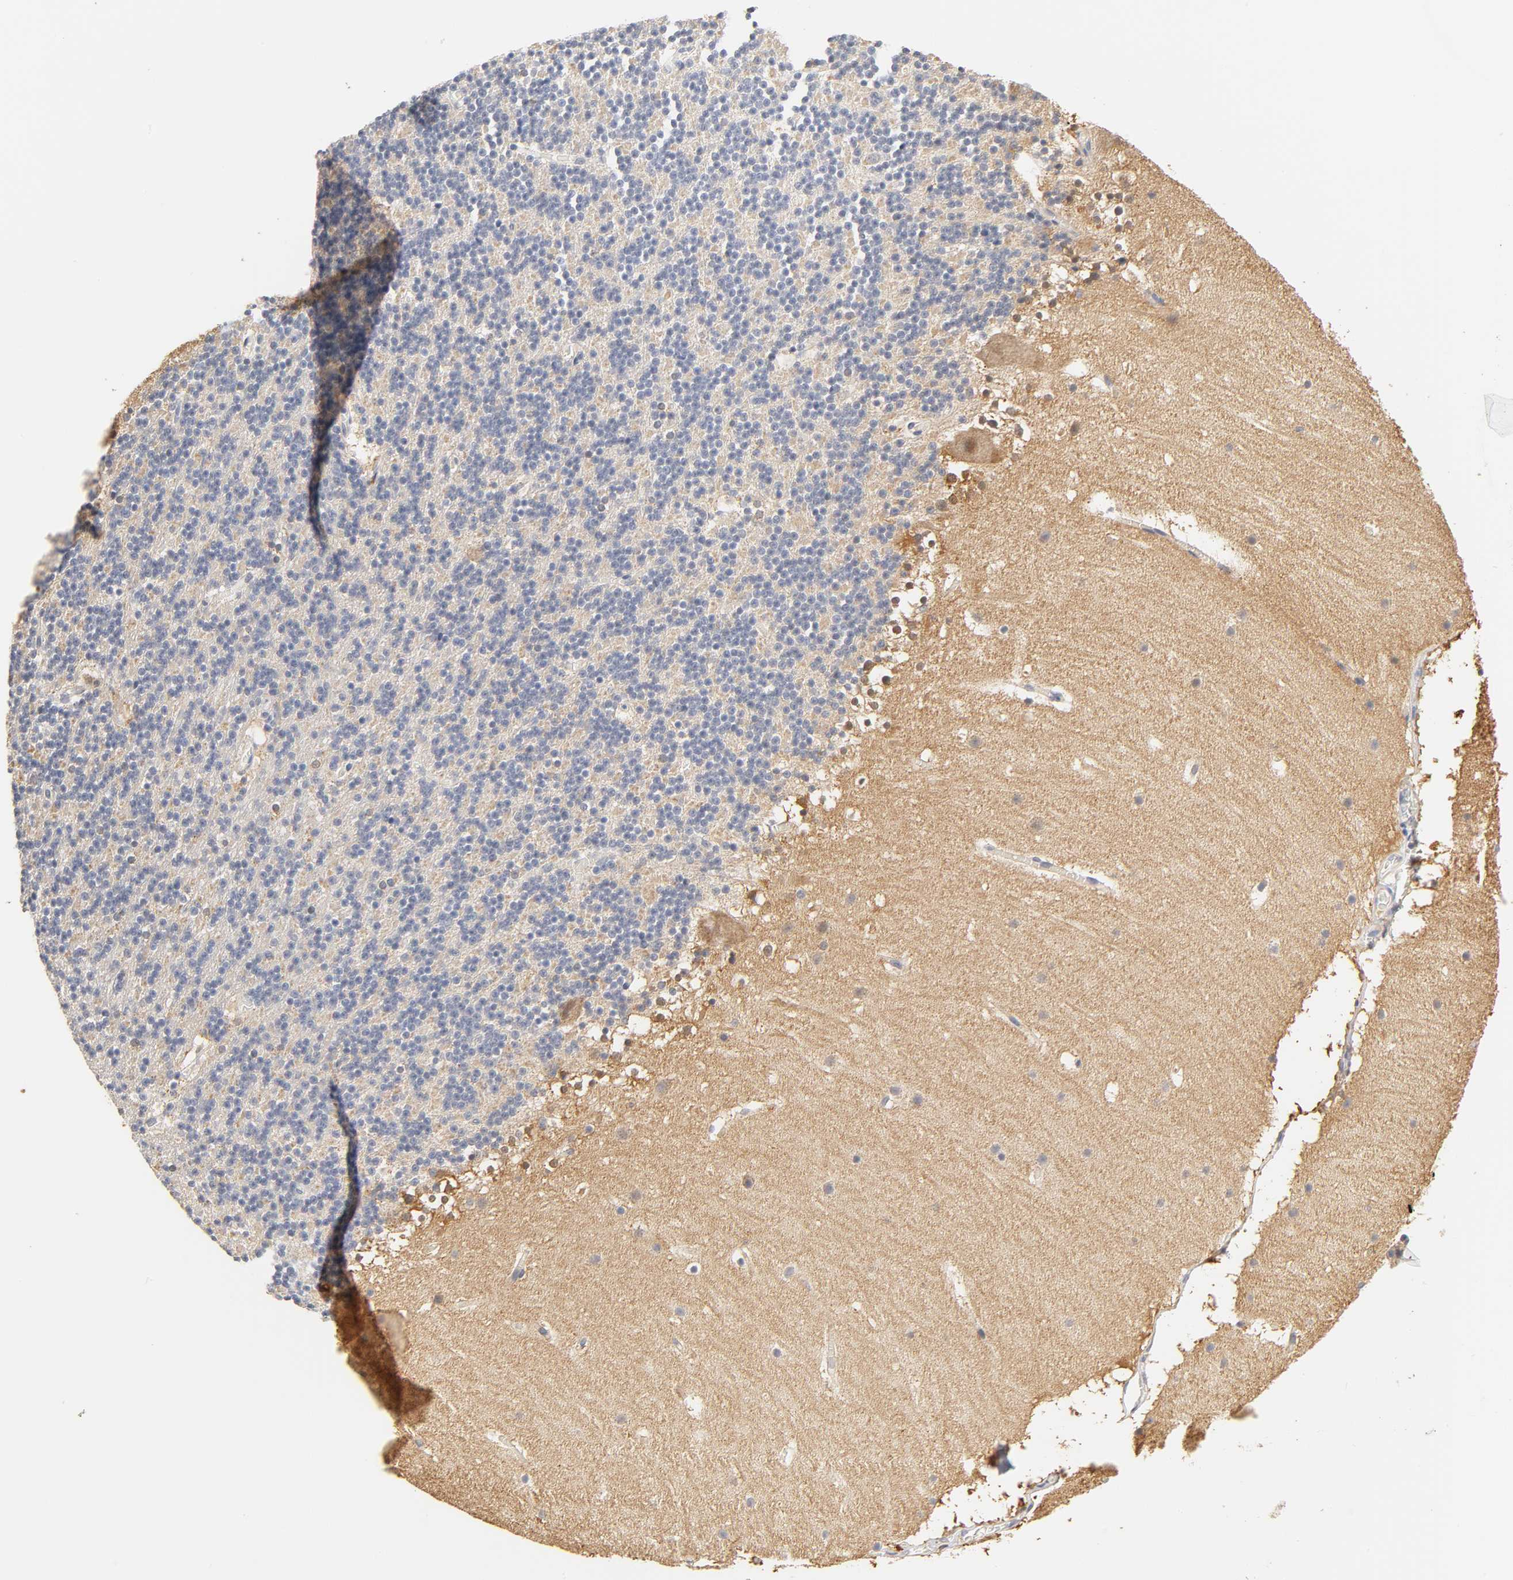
{"staining": {"intensity": "negative", "quantity": "none", "location": "none"}, "tissue": "cerebellum", "cell_type": "Cells in granular layer", "image_type": "normal", "snomed": [{"axis": "morphology", "description": "Normal tissue, NOS"}, {"axis": "topography", "description": "Cerebellum"}], "caption": "Cells in granular layer are negative for protein expression in benign human cerebellum. The staining is performed using DAB brown chromogen with nuclei counter-stained in using hematoxylin.", "gene": "GSTZ1", "patient": {"sex": "male", "age": 45}}